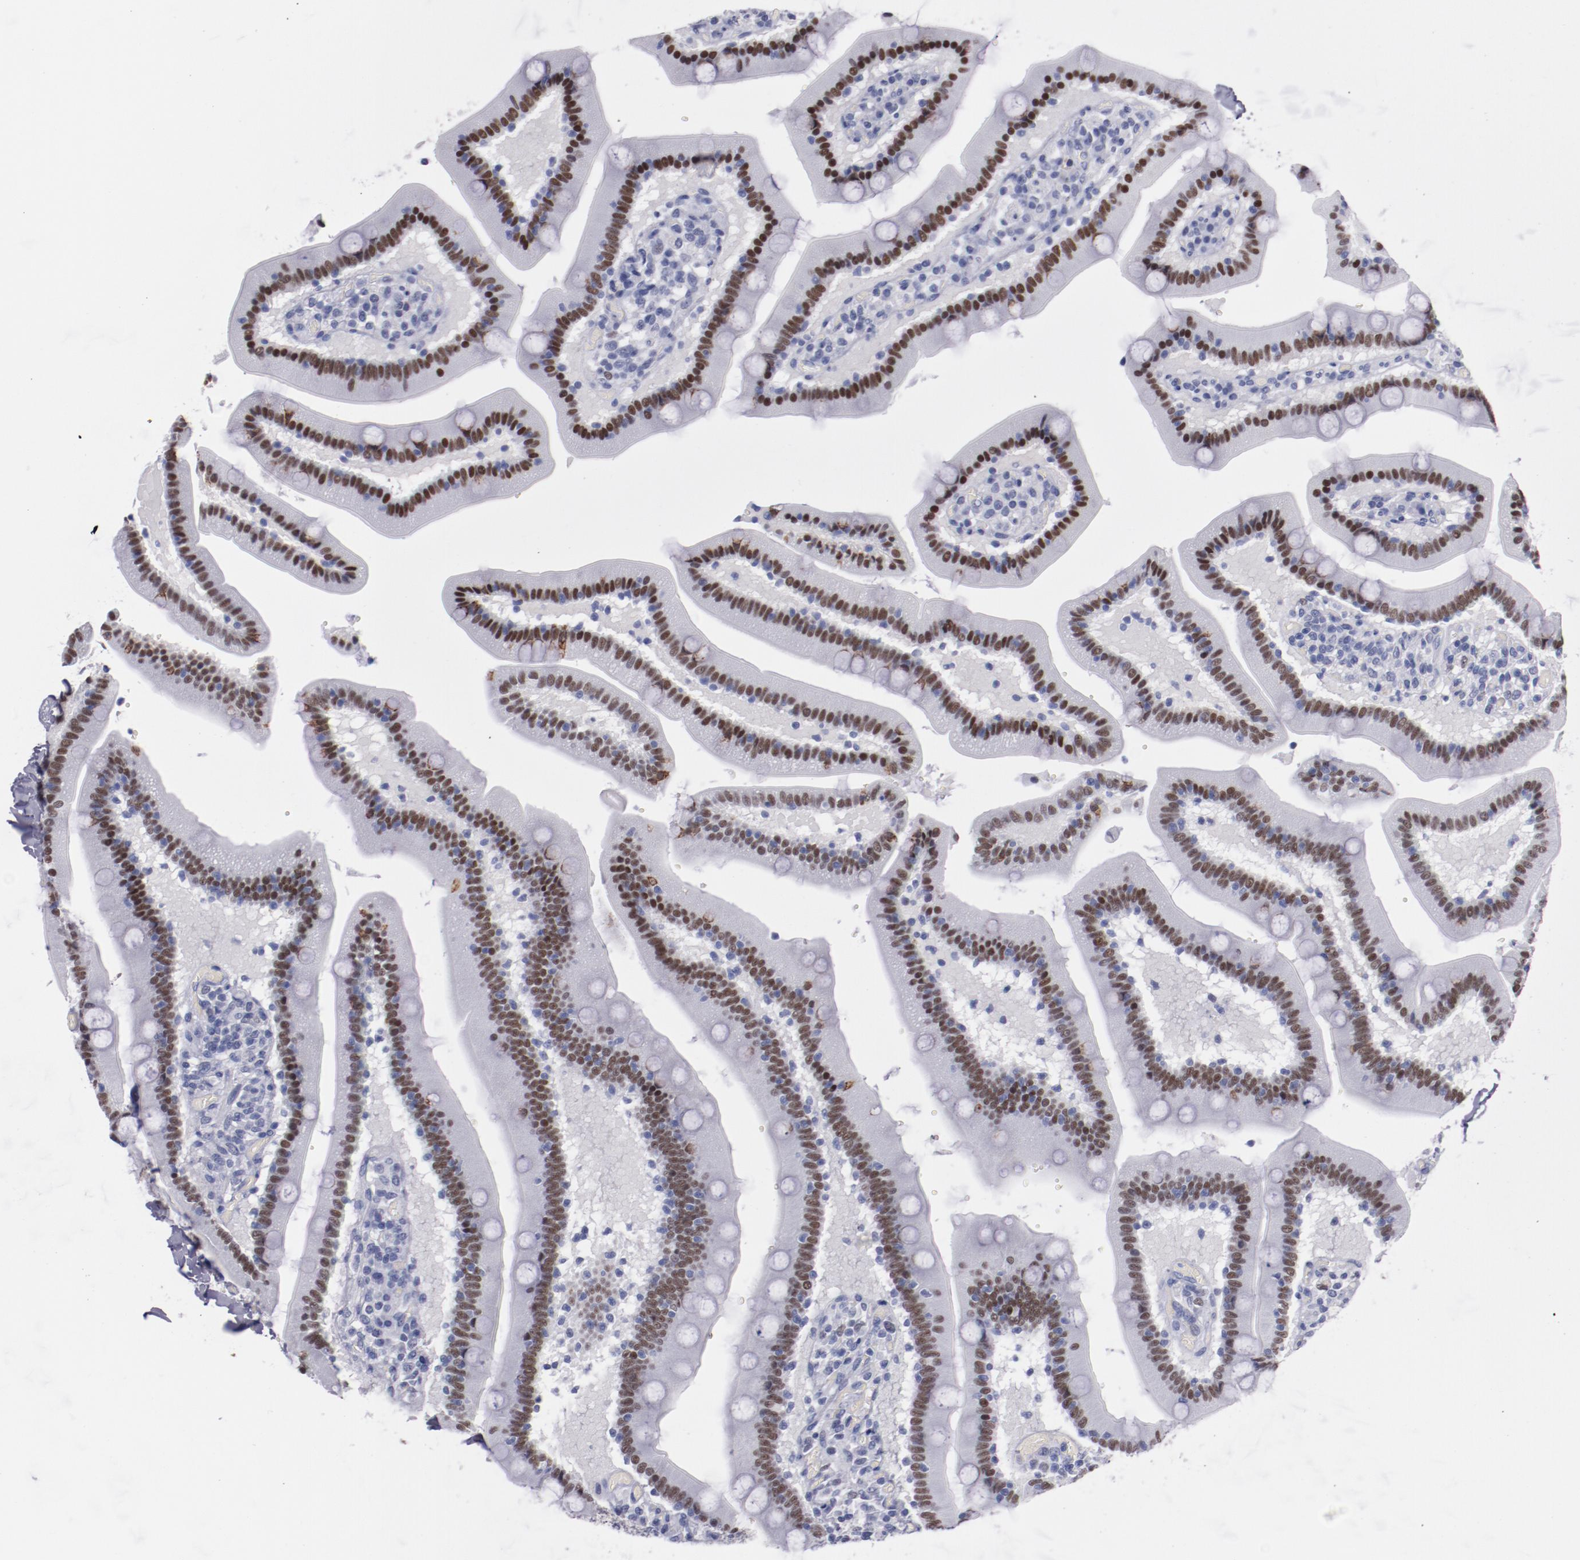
{"staining": {"intensity": "moderate", "quantity": ">75%", "location": "nuclear"}, "tissue": "duodenum", "cell_type": "Glandular cells", "image_type": "normal", "snomed": [{"axis": "morphology", "description": "Normal tissue, NOS"}, {"axis": "topography", "description": "Duodenum"}], "caption": "High-power microscopy captured an immunohistochemistry image of normal duodenum, revealing moderate nuclear staining in about >75% of glandular cells.", "gene": "HNF1B", "patient": {"sex": "male", "age": 66}}